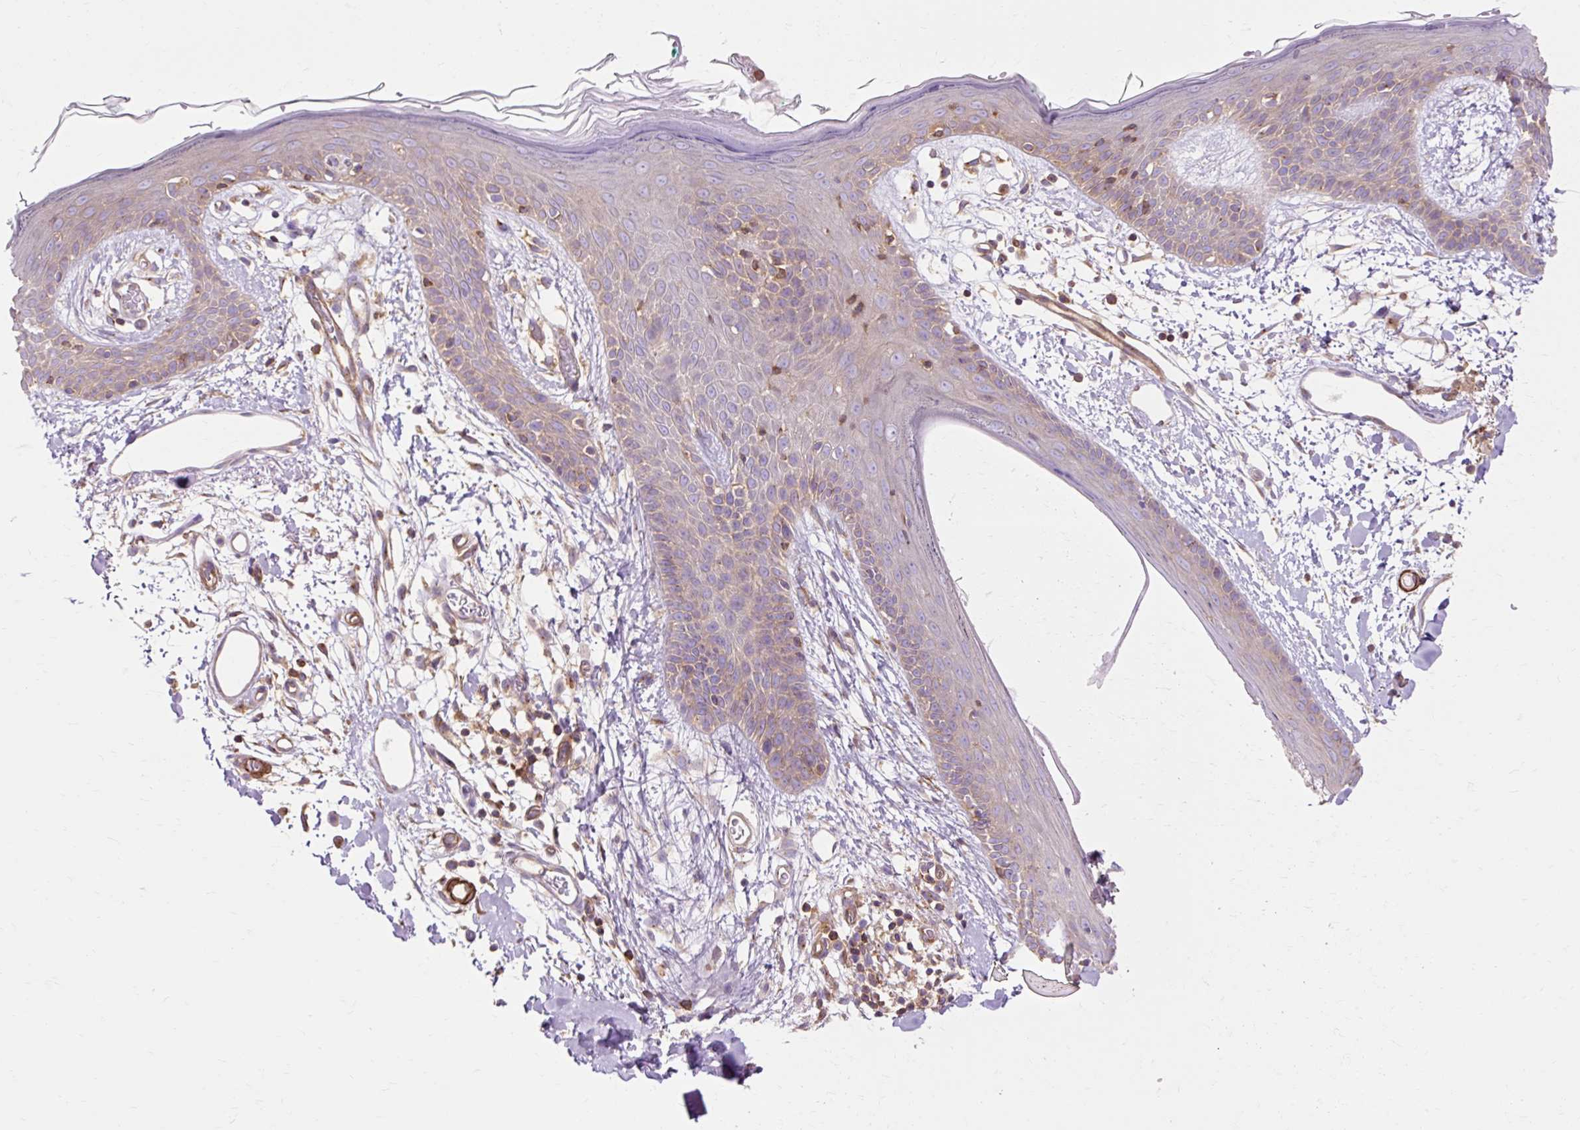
{"staining": {"intensity": "moderate", "quantity": "<25%", "location": "cytoplasmic/membranous"}, "tissue": "skin", "cell_type": "Fibroblasts", "image_type": "normal", "snomed": [{"axis": "morphology", "description": "Normal tissue, NOS"}, {"axis": "topography", "description": "Skin"}], "caption": "There is low levels of moderate cytoplasmic/membranous expression in fibroblasts of unremarkable skin, as demonstrated by immunohistochemical staining (brown color).", "gene": "TBC1D2B", "patient": {"sex": "male", "age": 79}}